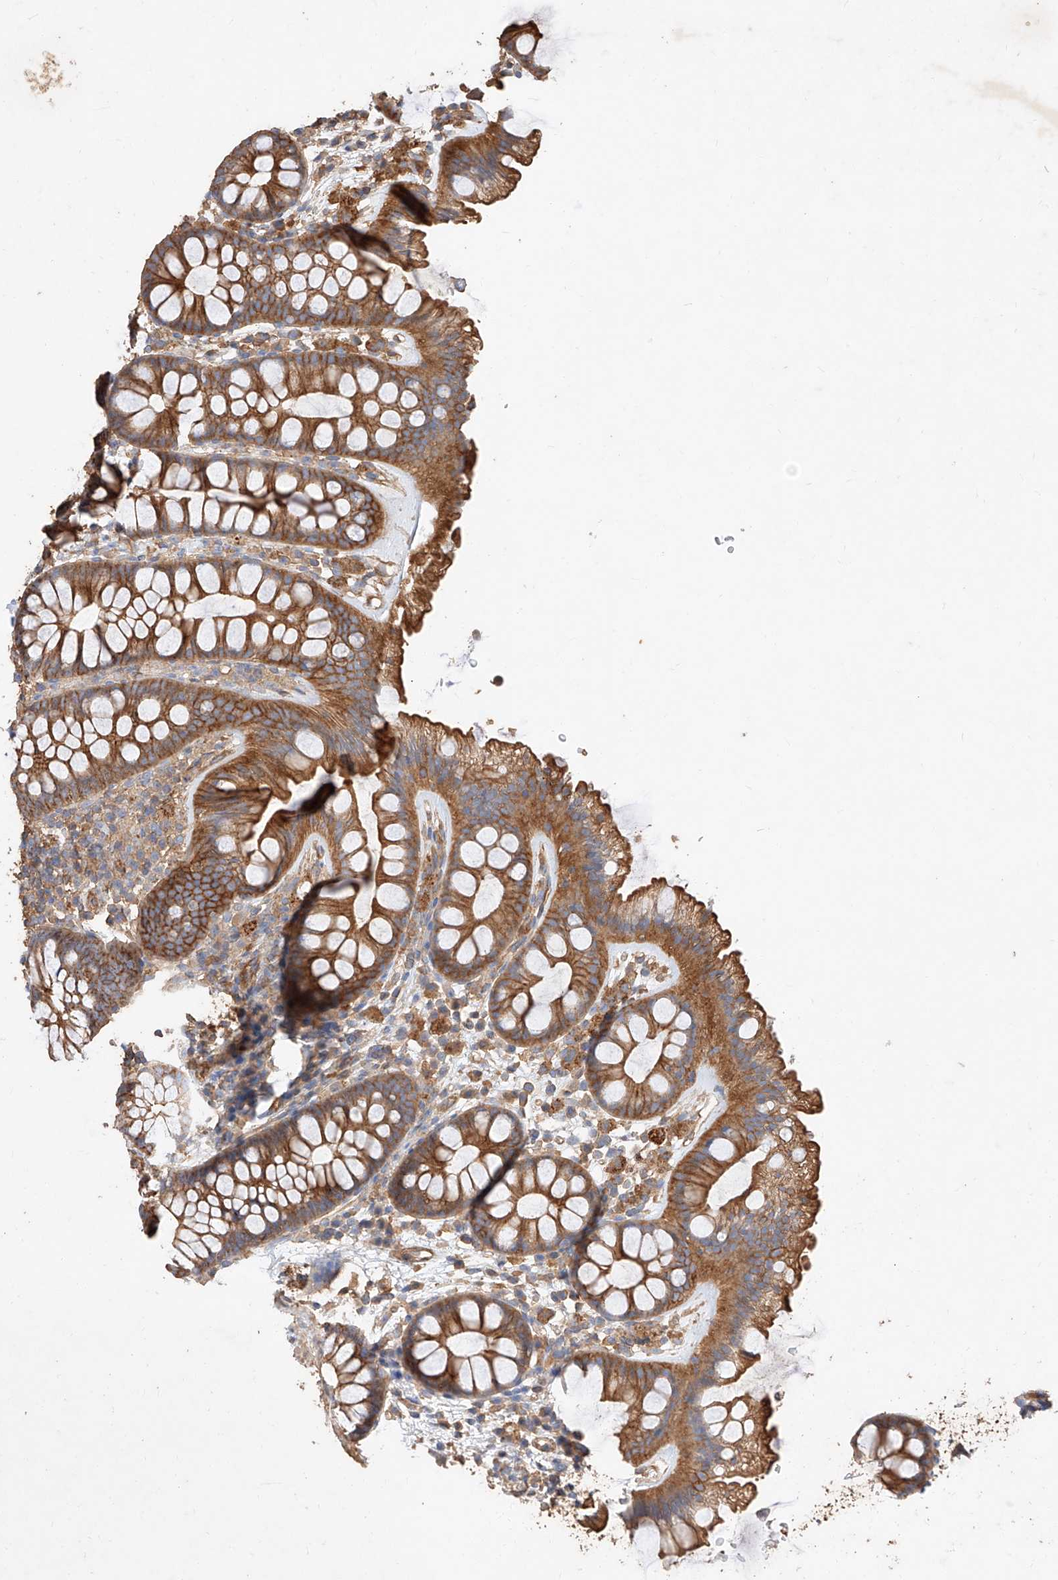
{"staining": {"intensity": "moderate", "quantity": ">75%", "location": "cytoplasmic/membranous"}, "tissue": "colon", "cell_type": "Endothelial cells", "image_type": "normal", "snomed": [{"axis": "morphology", "description": "Normal tissue, NOS"}, {"axis": "topography", "description": "Colon"}], "caption": "Moderate cytoplasmic/membranous expression for a protein is present in about >75% of endothelial cells of unremarkable colon using immunohistochemistry.", "gene": "GHDC", "patient": {"sex": "female", "age": 62}}